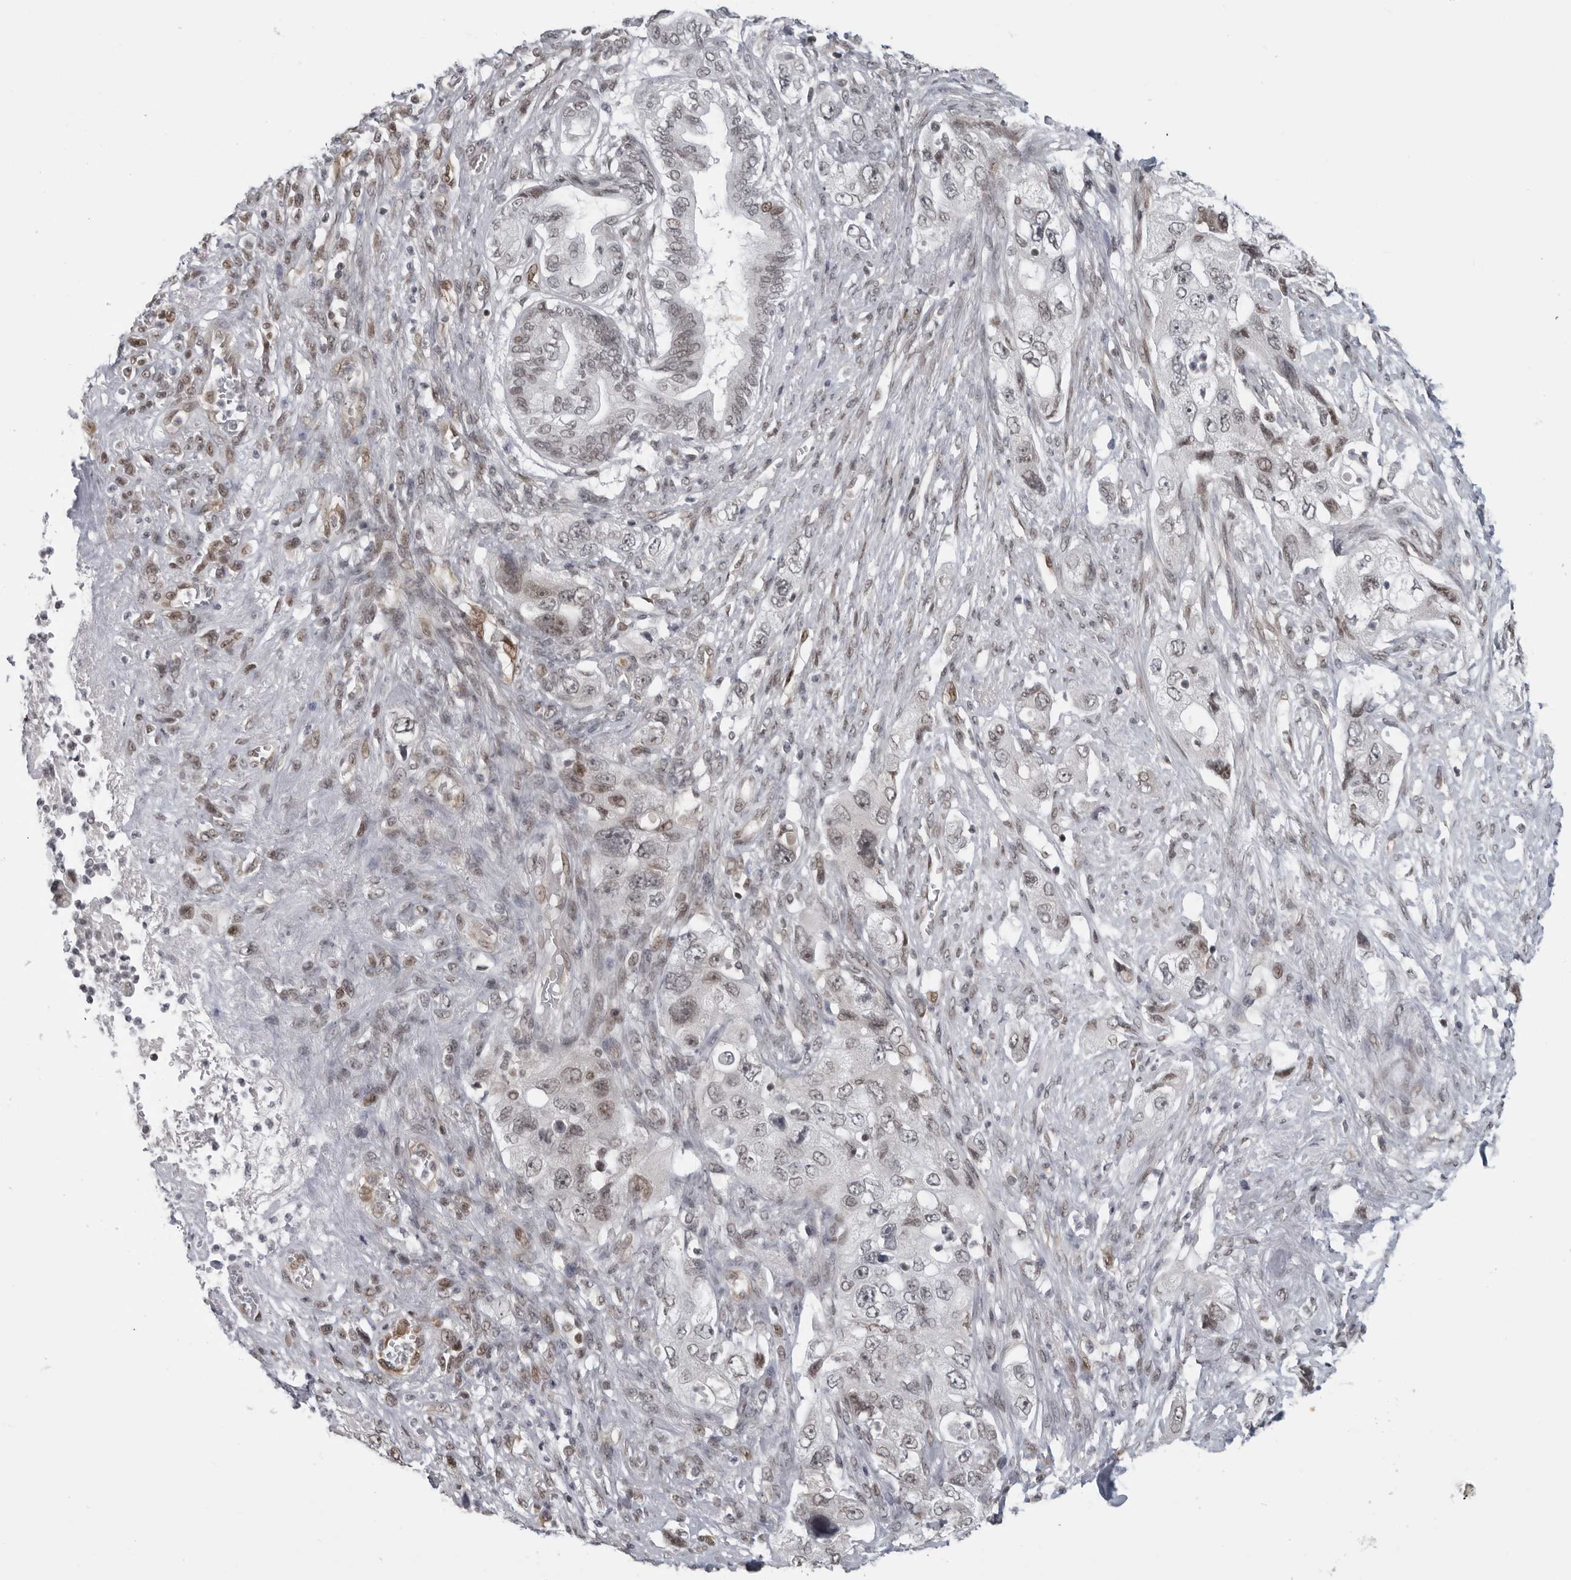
{"staining": {"intensity": "weak", "quantity": "25%-75%", "location": "nuclear"}, "tissue": "pancreatic cancer", "cell_type": "Tumor cells", "image_type": "cancer", "snomed": [{"axis": "morphology", "description": "Adenocarcinoma, NOS"}, {"axis": "topography", "description": "Pancreas"}], "caption": "This micrograph demonstrates pancreatic adenocarcinoma stained with immunohistochemistry to label a protein in brown. The nuclear of tumor cells show weak positivity for the protein. Nuclei are counter-stained blue.", "gene": "MAF", "patient": {"sex": "female", "age": 73}}